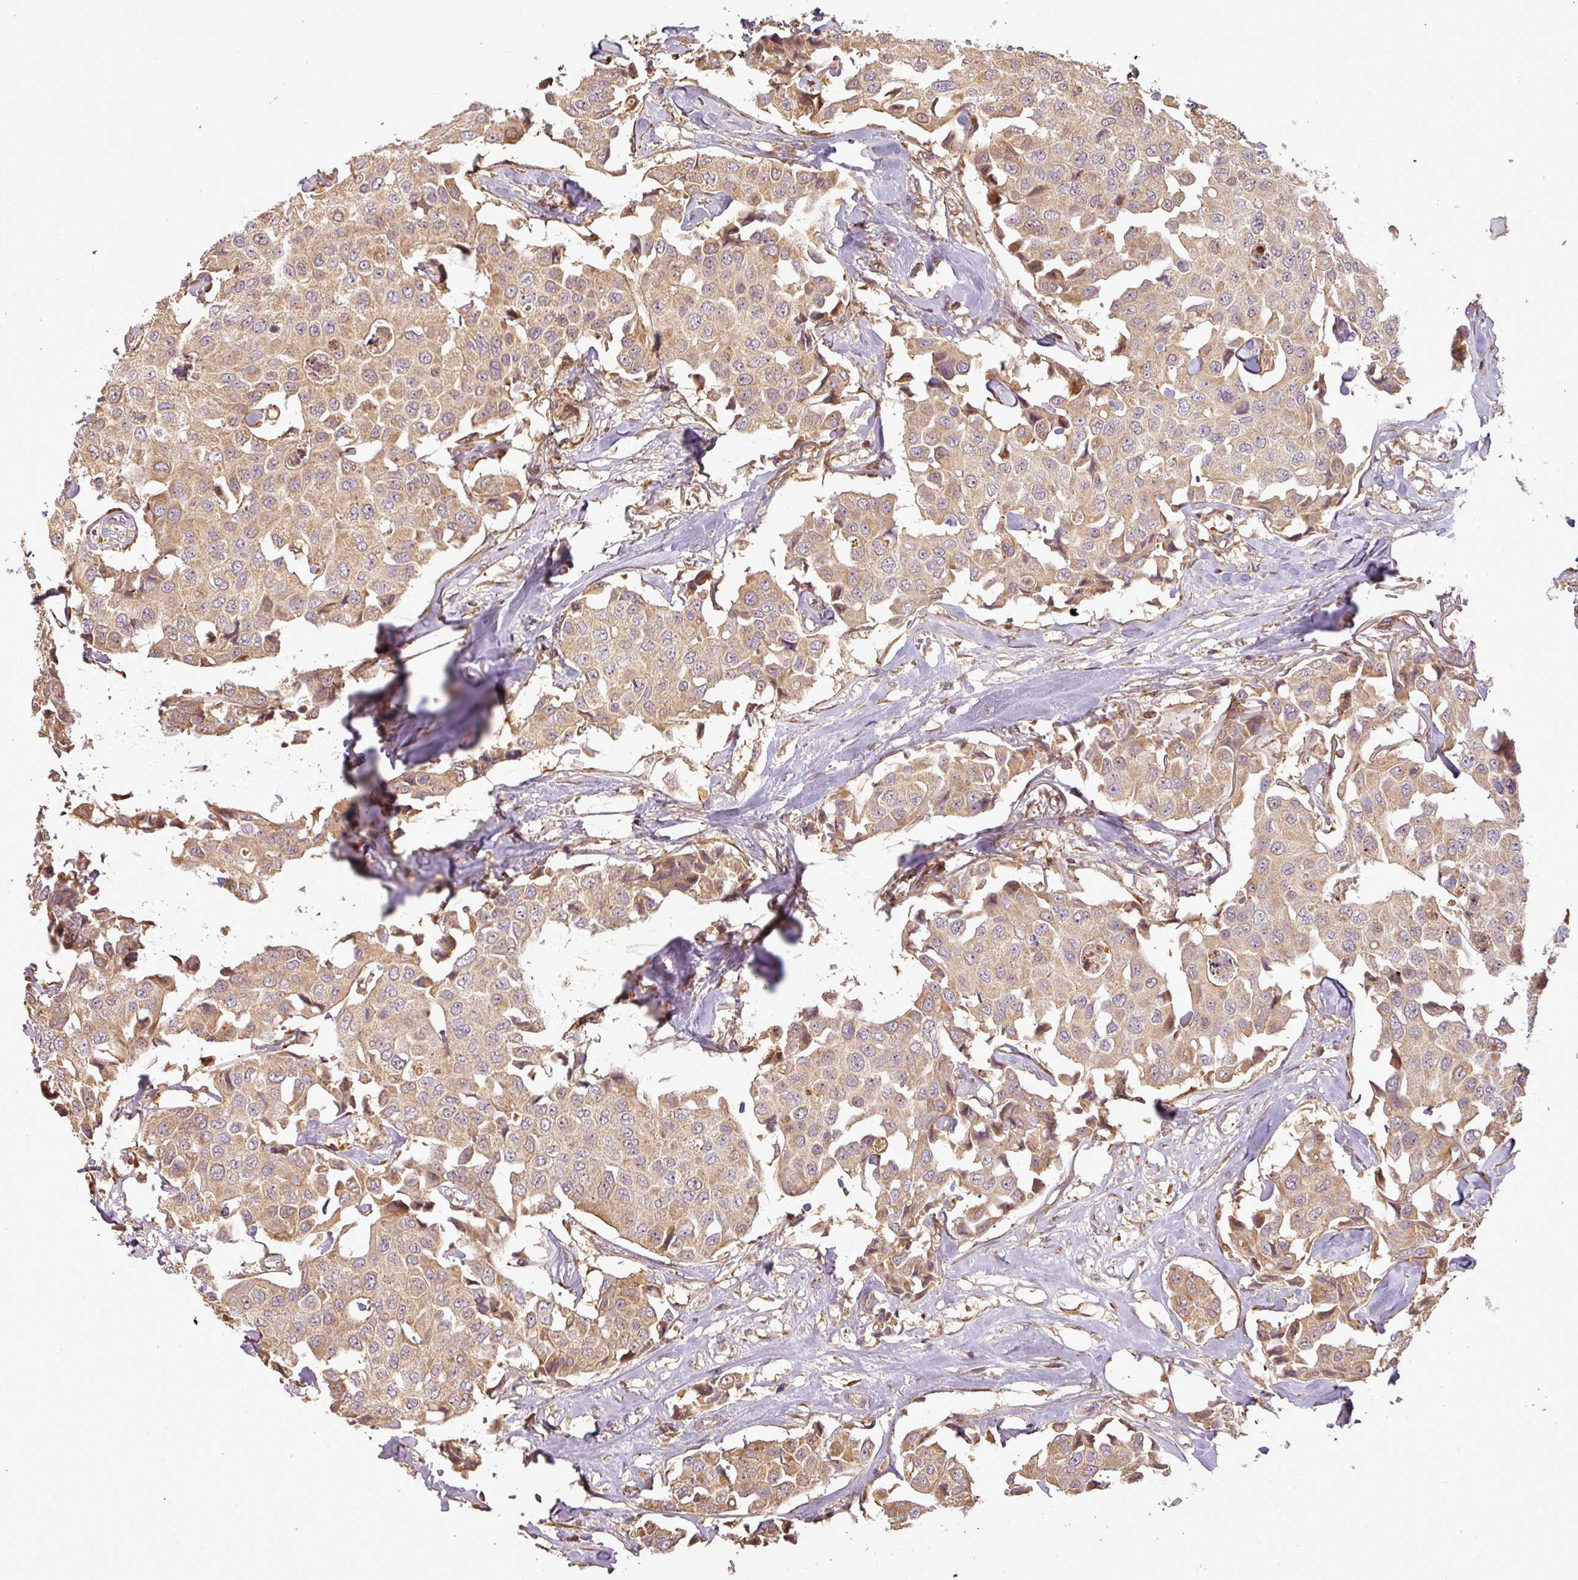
{"staining": {"intensity": "moderate", "quantity": ">75%", "location": "cytoplasmic/membranous,nuclear"}, "tissue": "breast cancer", "cell_type": "Tumor cells", "image_type": "cancer", "snomed": [{"axis": "morphology", "description": "Duct carcinoma"}, {"axis": "topography", "description": "Breast"}], "caption": "High-power microscopy captured an IHC image of breast cancer, revealing moderate cytoplasmic/membranous and nuclear positivity in approximately >75% of tumor cells.", "gene": "FAIM", "patient": {"sex": "female", "age": 80}}